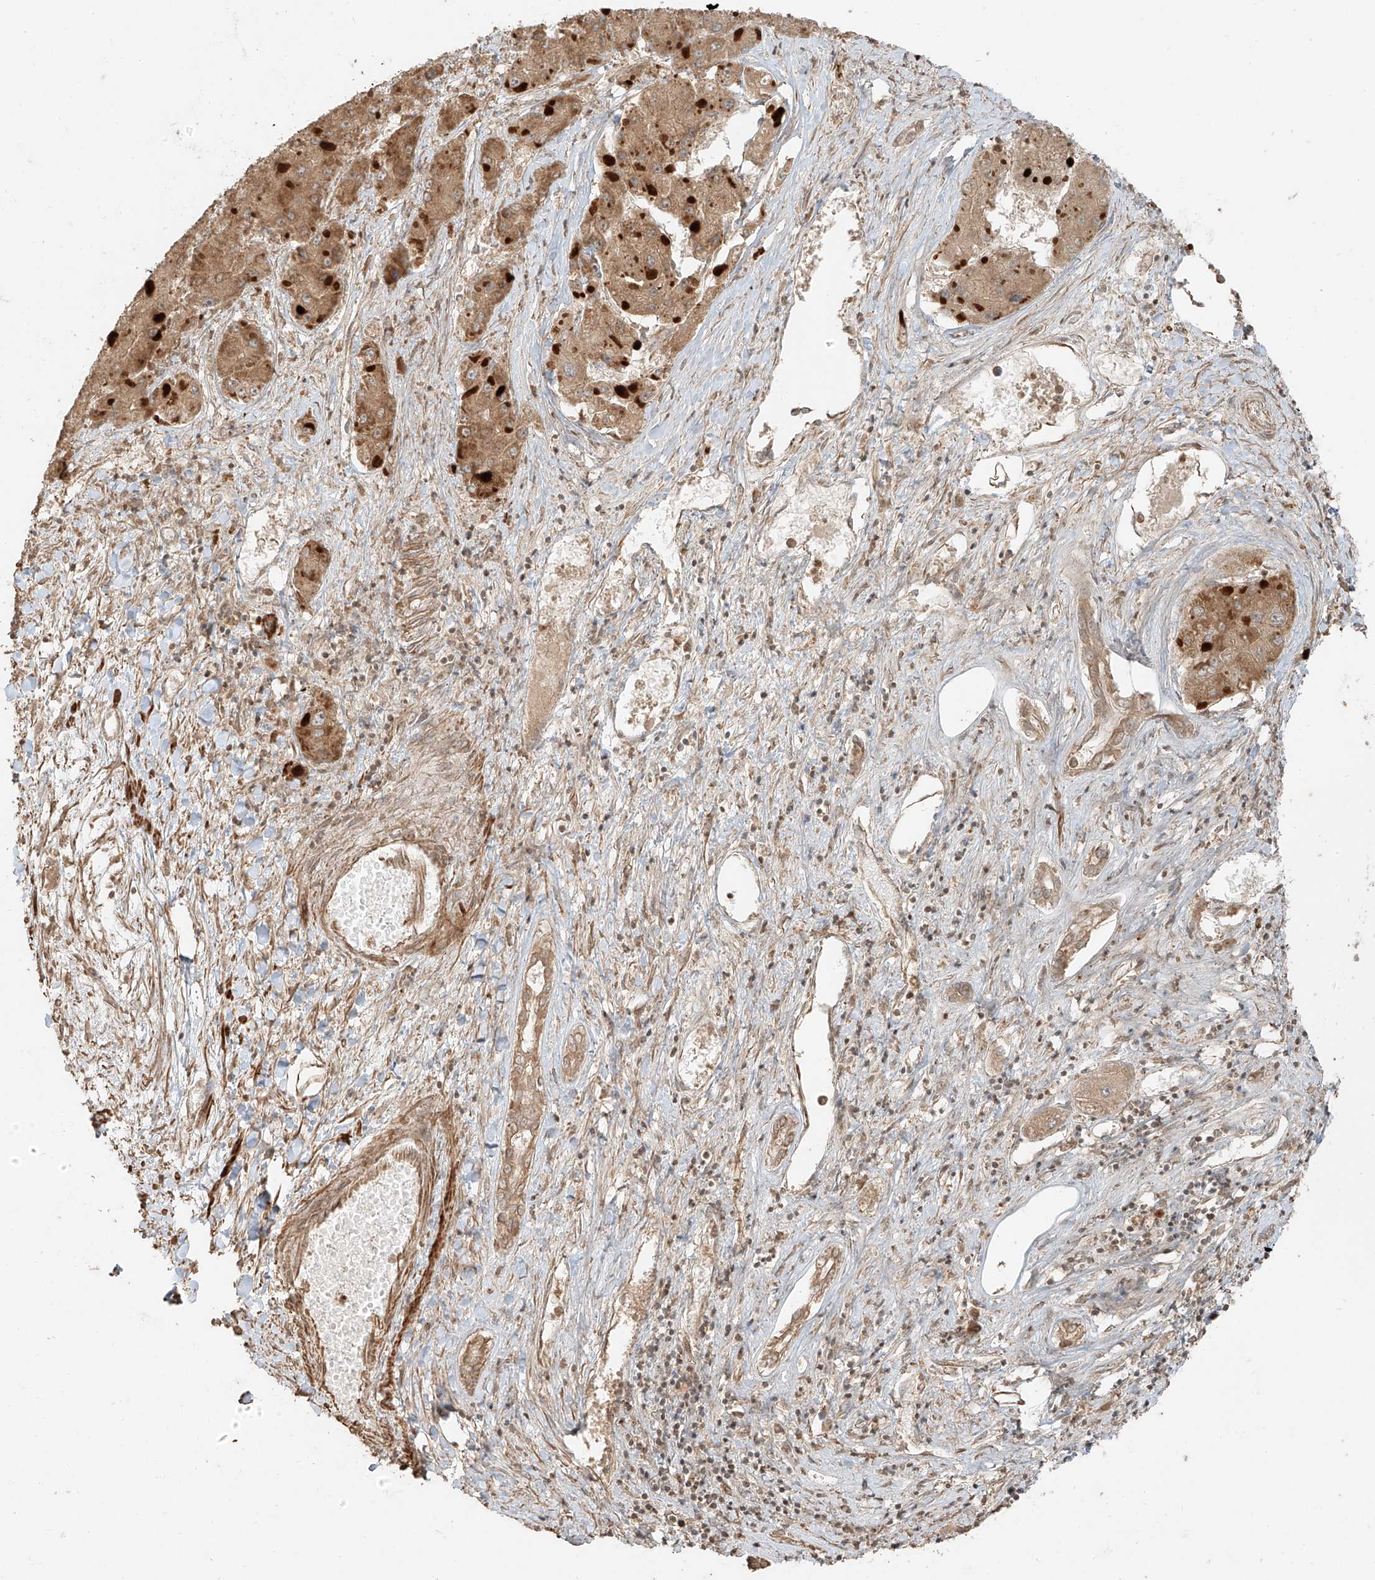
{"staining": {"intensity": "moderate", "quantity": ">75%", "location": "cytoplasmic/membranous"}, "tissue": "liver cancer", "cell_type": "Tumor cells", "image_type": "cancer", "snomed": [{"axis": "morphology", "description": "Carcinoma, Hepatocellular, NOS"}, {"axis": "topography", "description": "Liver"}], "caption": "DAB immunohistochemical staining of human liver cancer shows moderate cytoplasmic/membranous protein expression in about >75% of tumor cells. (Stains: DAB in brown, nuclei in blue, Microscopy: brightfield microscopy at high magnification).", "gene": "ANKZF1", "patient": {"sex": "female", "age": 73}}